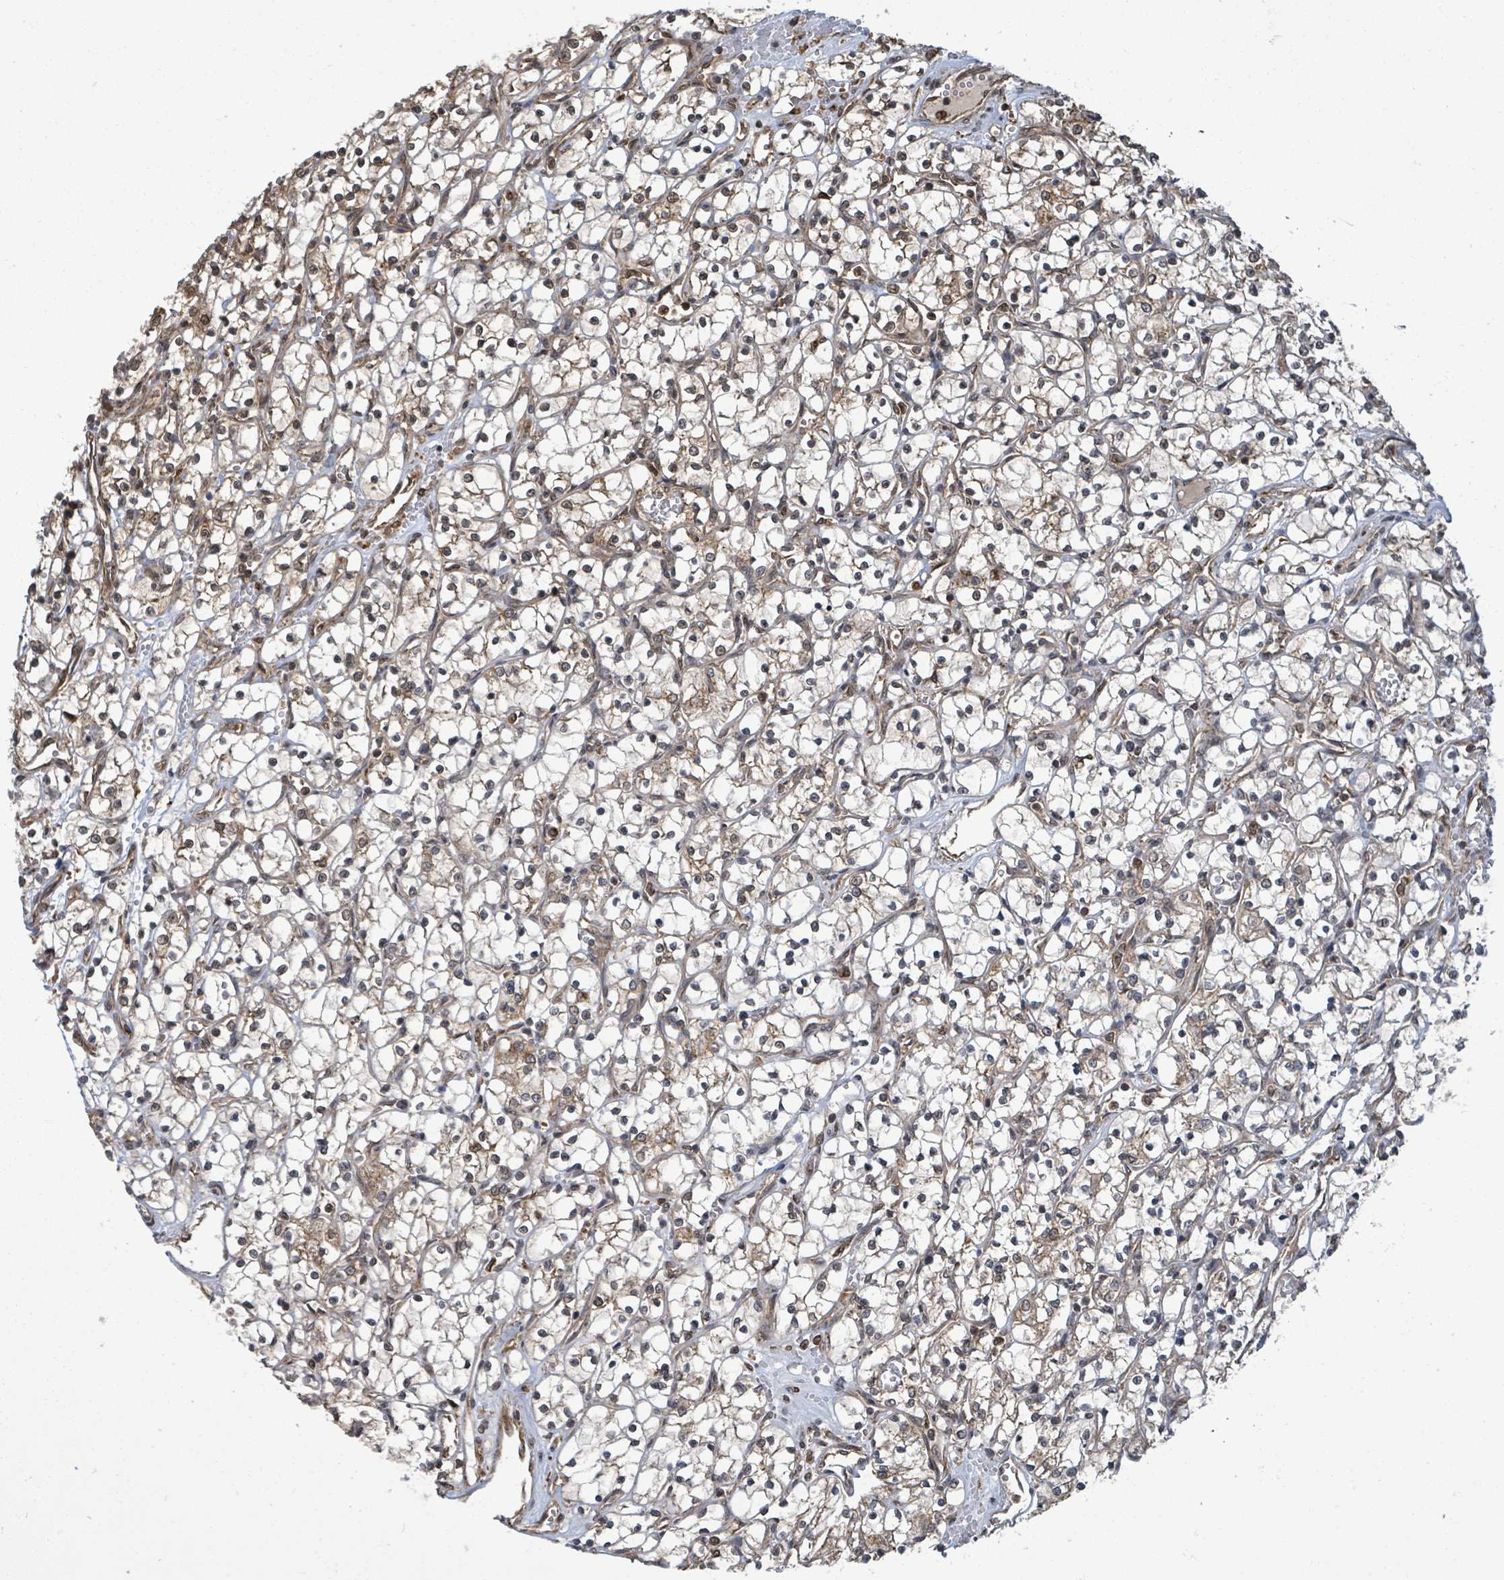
{"staining": {"intensity": "moderate", "quantity": "25%-75%", "location": "cytoplasmic/membranous"}, "tissue": "renal cancer", "cell_type": "Tumor cells", "image_type": "cancer", "snomed": [{"axis": "morphology", "description": "Adenocarcinoma, NOS"}, {"axis": "topography", "description": "Kidney"}], "caption": "A brown stain shows moderate cytoplasmic/membranous expression of a protein in human renal cancer tumor cells.", "gene": "KLC1", "patient": {"sex": "female", "age": 69}}